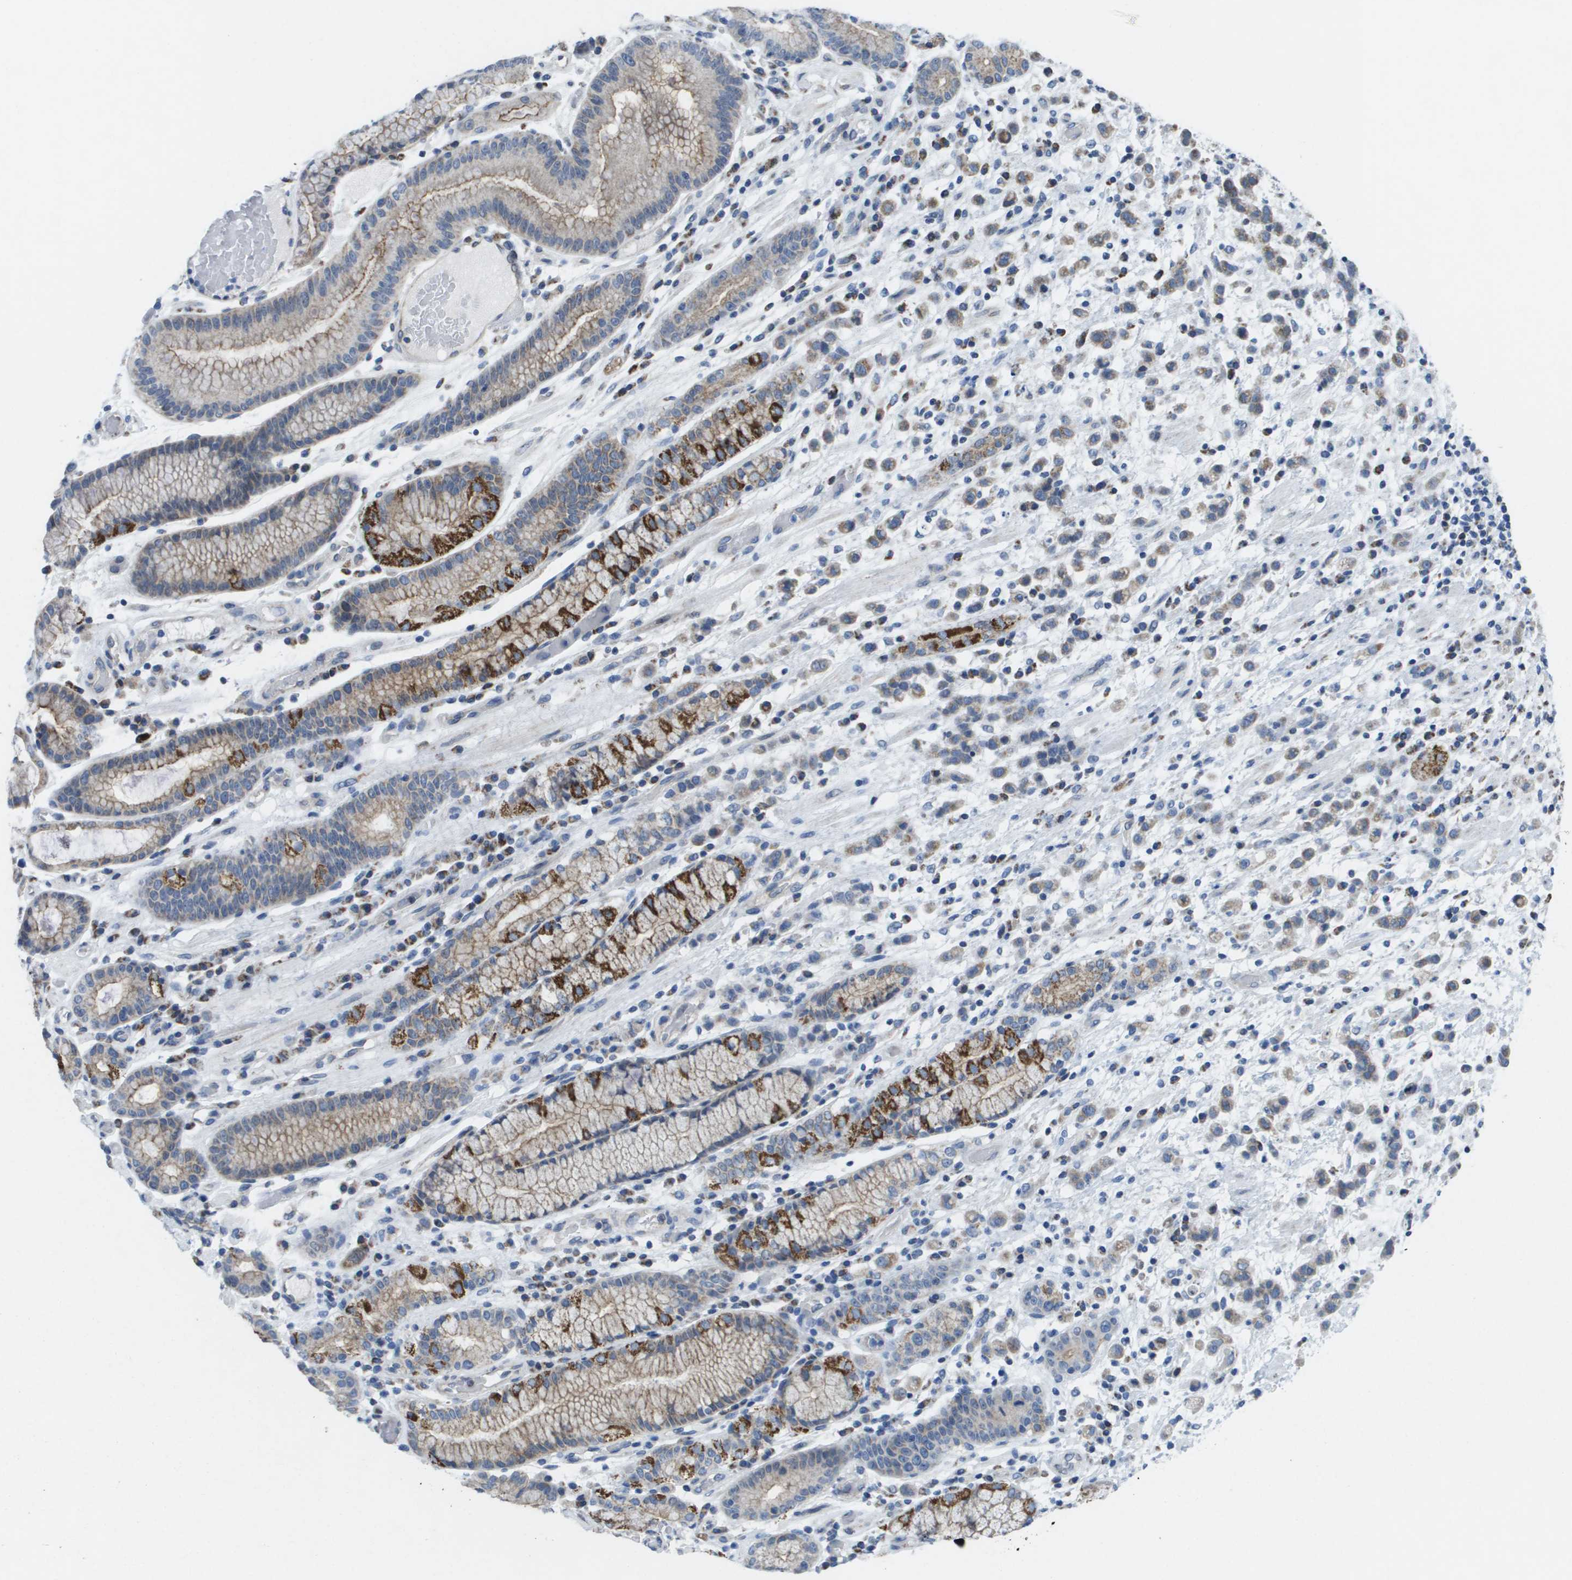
{"staining": {"intensity": "moderate", "quantity": "25%-75%", "location": "cytoplasmic/membranous"}, "tissue": "stomach cancer", "cell_type": "Tumor cells", "image_type": "cancer", "snomed": [{"axis": "morphology", "description": "Adenocarcinoma, NOS"}, {"axis": "topography", "description": "Stomach, lower"}], "caption": "Adenocarcinoma (stomach) stained with DAB immunohistochemistry exhibits medium levels of moderate cytoplasmic/membranous staining in about 25%-75% of tumor cells.", "gene": "TMEM223", "patient": {"sex": "male", "age": 88}}